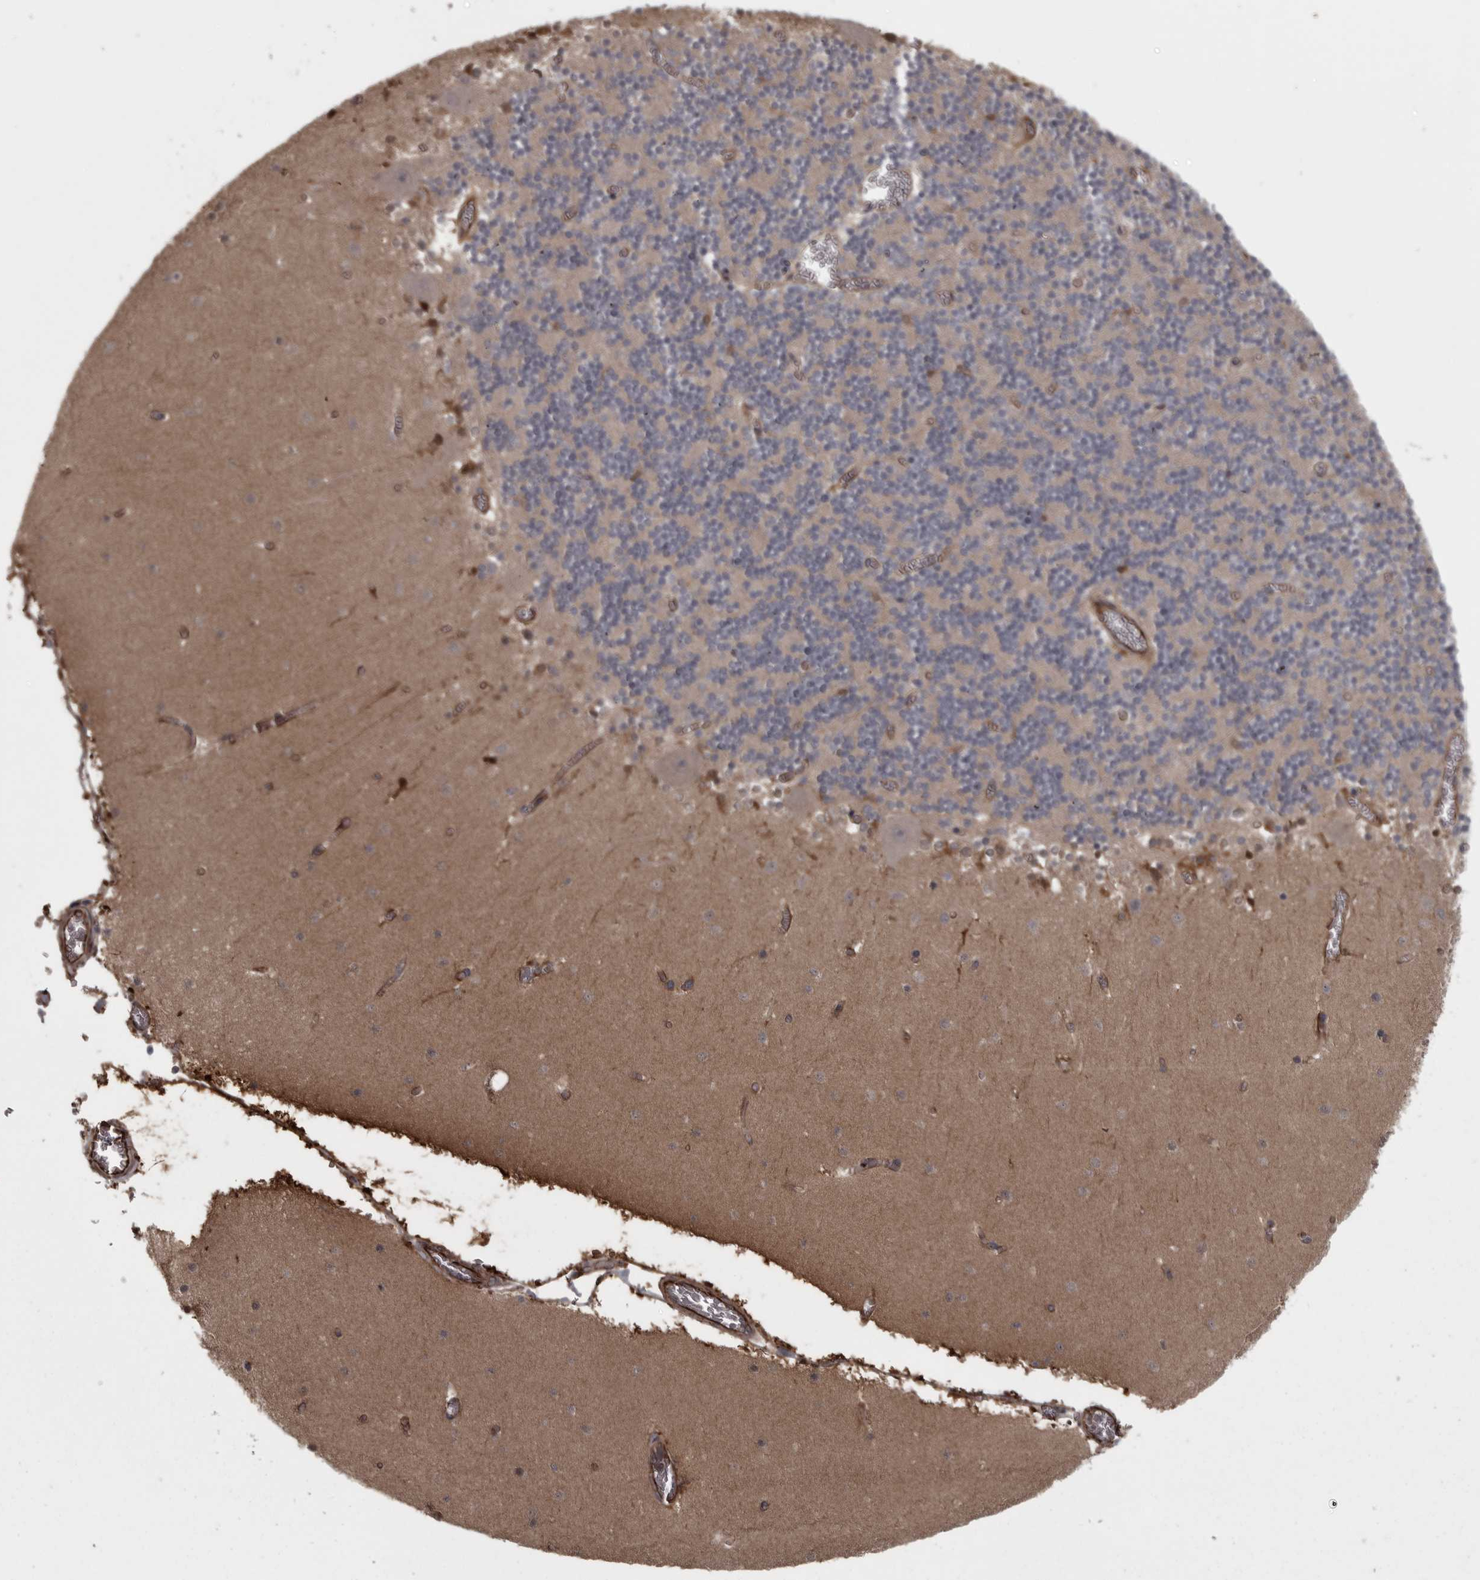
{"staining": {"intensity": "negative", "quantity": "none", "location": "none"}, "tissue": "cerebellum", "cell_type": "Cells in granular layer", "image_type": "normal", "snomed": [{"axis": "morphology", "description": "Normal tissue, NOS"}, {"axis": "topography", "description": "Cerebellum"}], "caption": "Immunohistochemistry (IHC) of unremarkable human cerebellum exhibits no staining in cells in granular layer. (DAB (3,3'-diaminobenzidine) IHC with hematoxylin counter stain).", "gene": "FAAP100", "patient": {"sex": "female", "age": 28}}